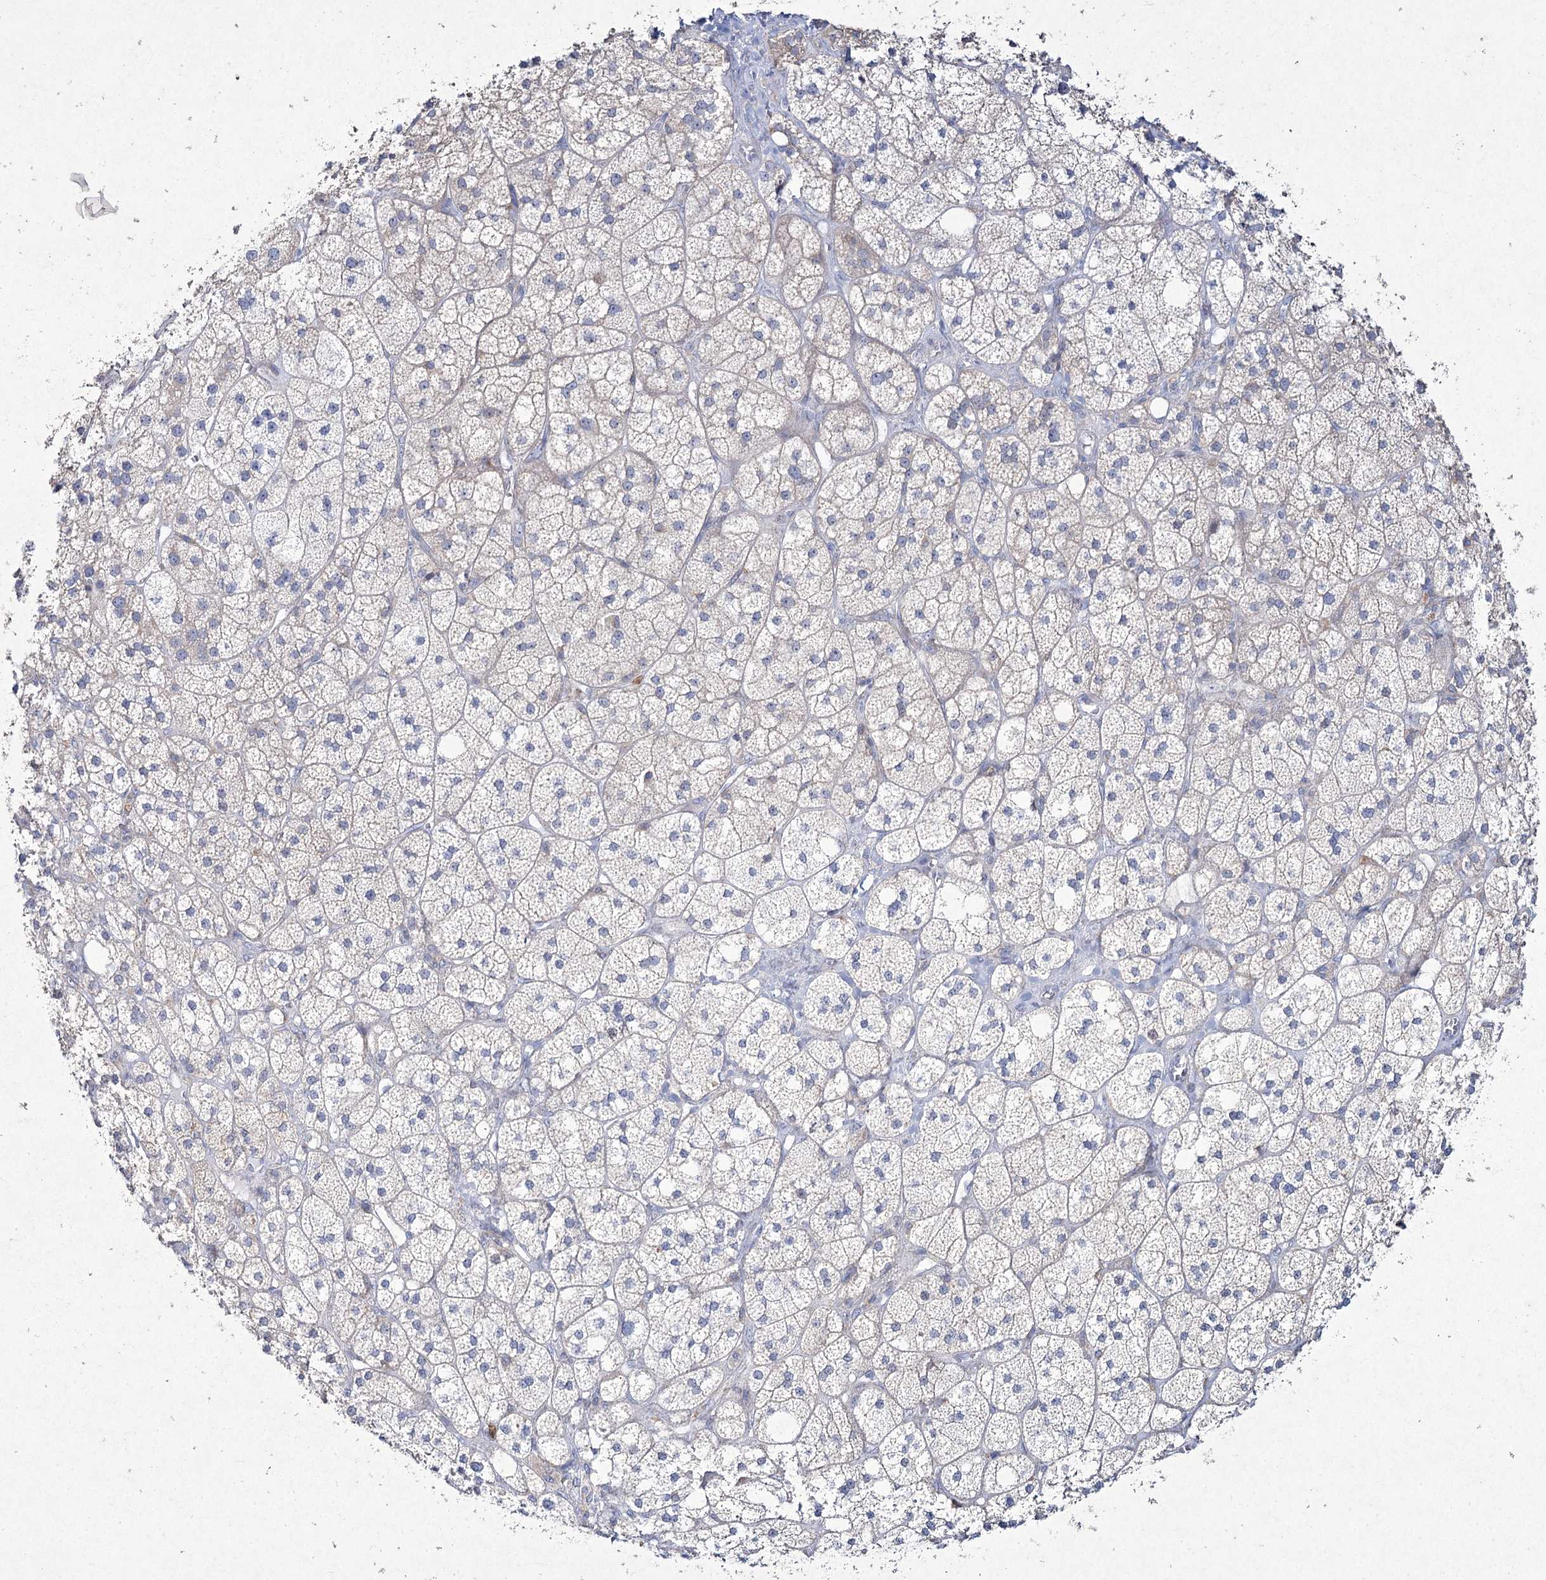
{"staining": {"intensity": "moderate", "quantity": "<25%", "location": "cytoplasmic/membranous"}, "tissue": "adrenal gland", "cell_type": "Glandular cells", "image_type": "normal", "snomed": [{"axis": "morphology", "description": "Normal tissue, NOS"}, {"axis": "topography", "description": "Adrenal gland"}], "caption": "Protein expression analysis of benign adrenal gland demonstrates moderate cytoplasmic/membranous expression in approximately <25% of glandular cells.", "gene": "NIPAL4", "patient": {"sex": "male", "age": 61}}